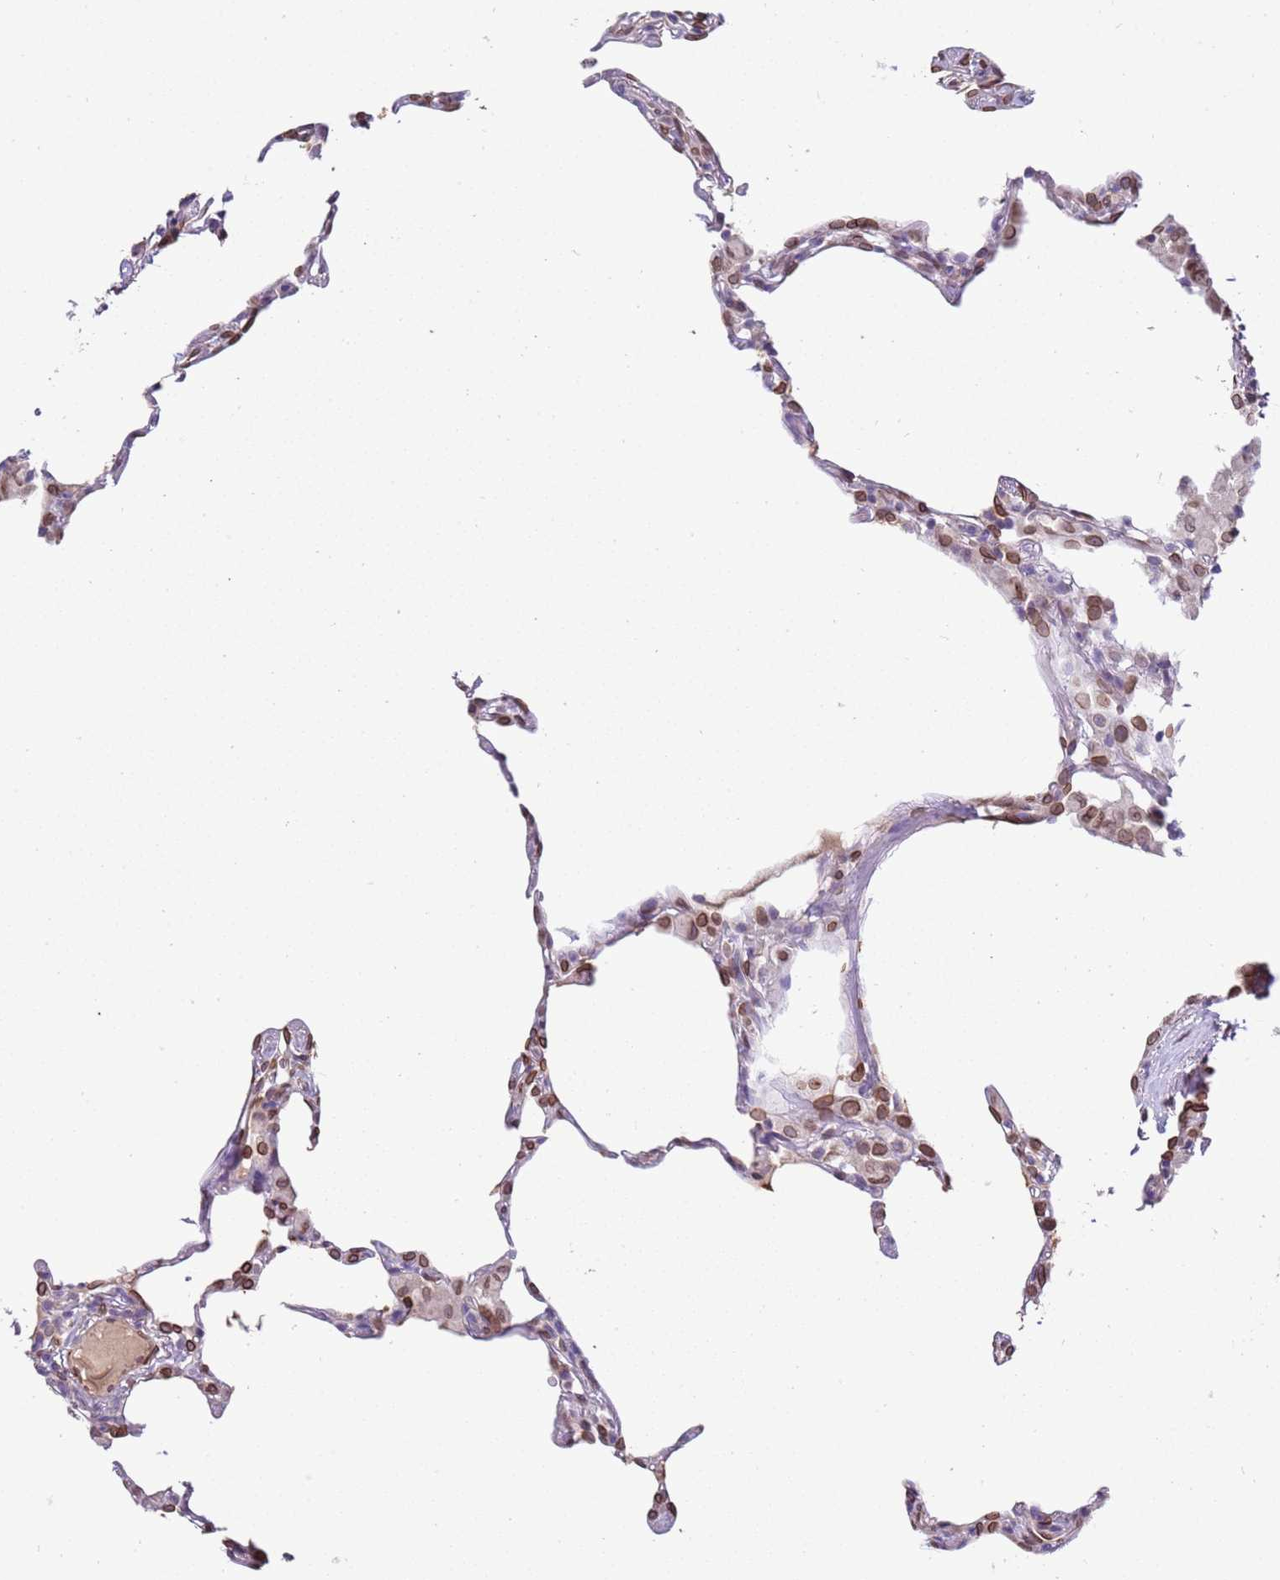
{"staining": {"intensity": "strong", "quantity": ">75%", "location": "cytoplasmic/membranous,nuclear"}, "tissue": "lung", "cell_type": "Alveolar cells", "image_type": "normal", "snomed": [{"axis": "morphology", "description": "Normal tissue, NOS"}, {"axis": "topography", "description": "Lung"}], "caption": "Immunohistochemical staining of benign lung shows strong cytoplasmic/membranous,nuclear protein positivity in approximately >75% of alveolar cells.", "gene": "TMEM47", "patient": {"sex": "female", "age": 57}}